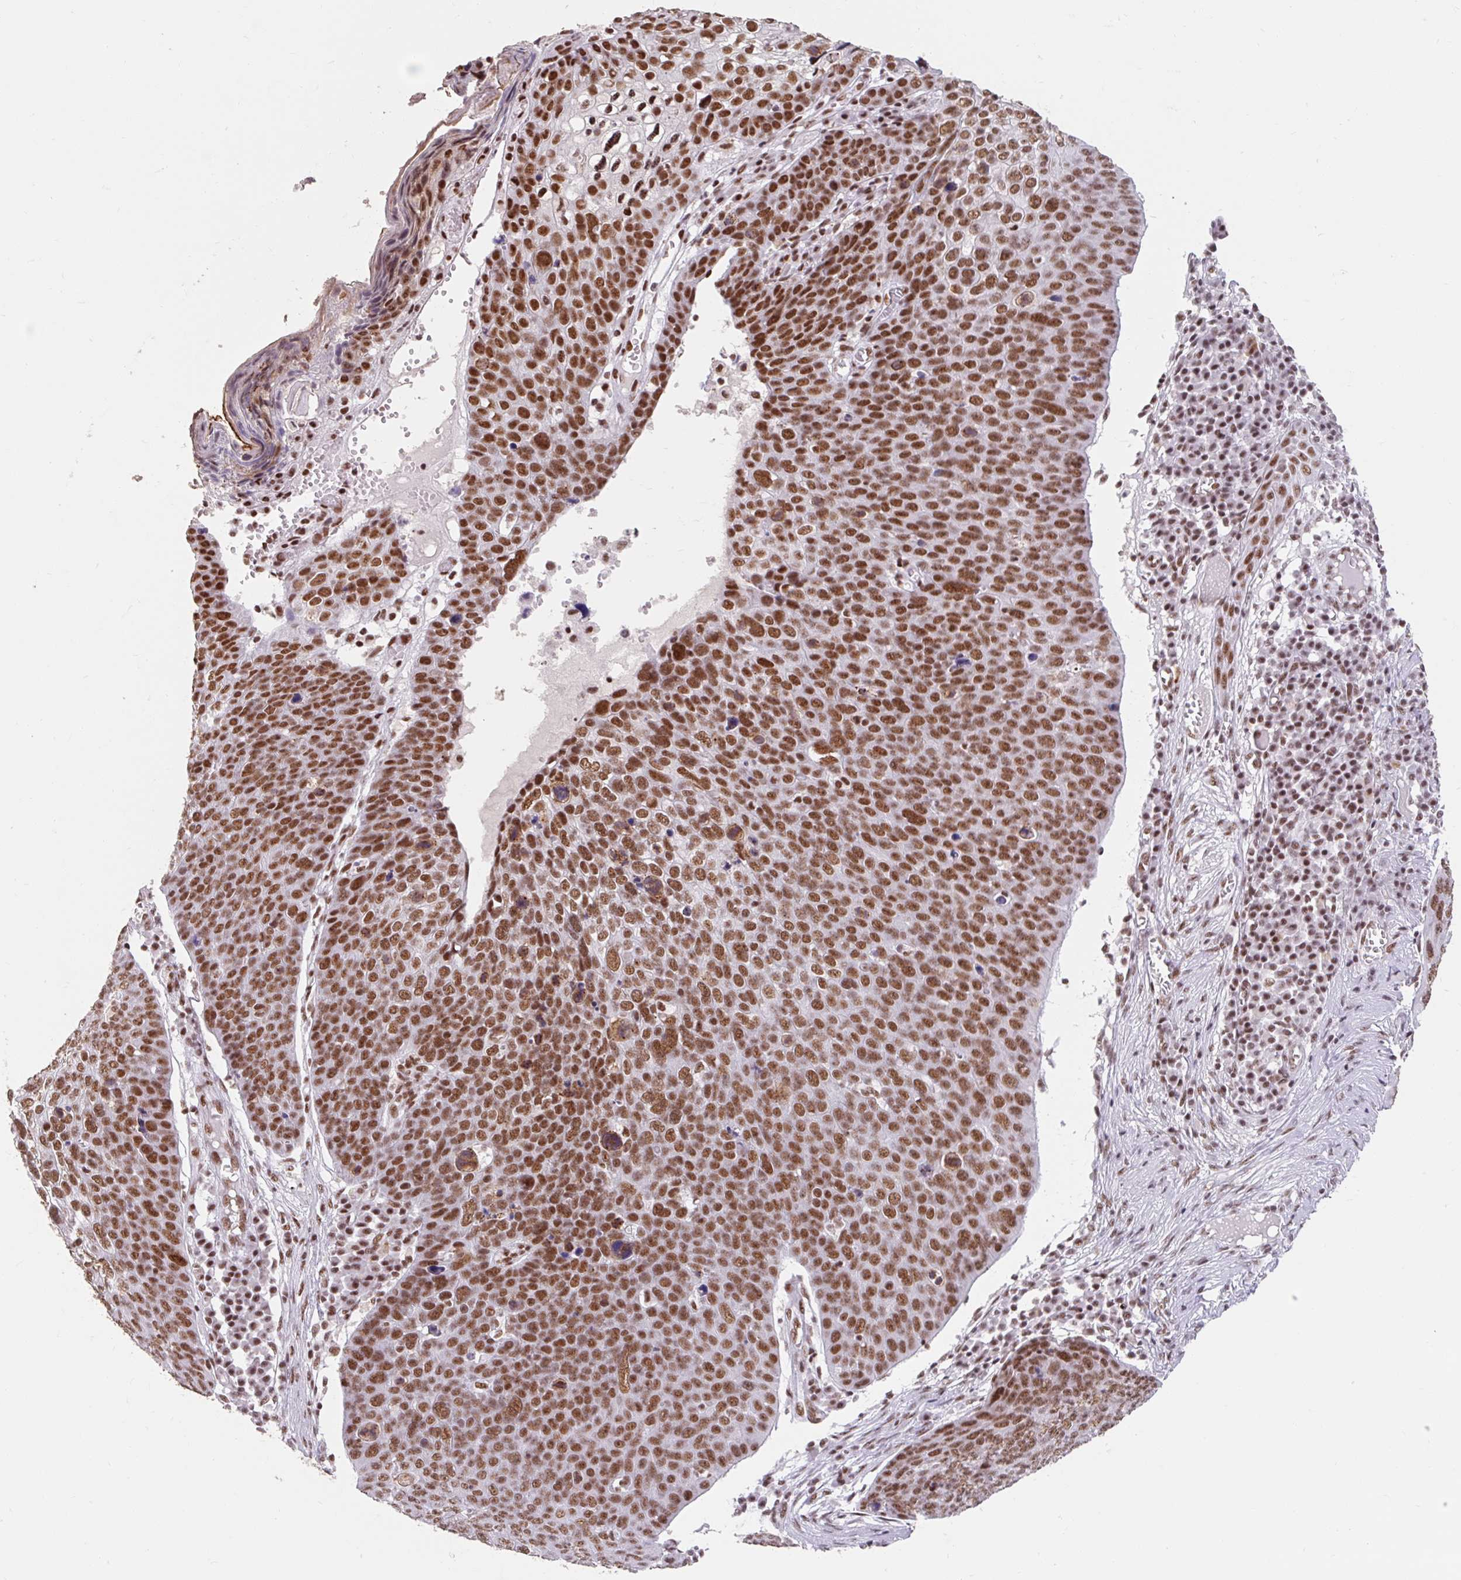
{"staining": {"intensity": "moderate", "quantity": ">75%", "location": "nuclear"}, "tissue": "skin cancer", "cell_type": "Tumor cells", "image_type": "cancer", "snomed": [{"axis": "morphology", "description": "Squamous cell carcinoma, NOS"}, {"axis": "topography", "description": "Skin"}], "caption": "Moderate nuclear protein expression is present in approximately >75% of tumor cells in skin cancer (squamous cell carcinoma).", "gene": "SRSF10", "patient": {"sex": "male", "age": 71}}